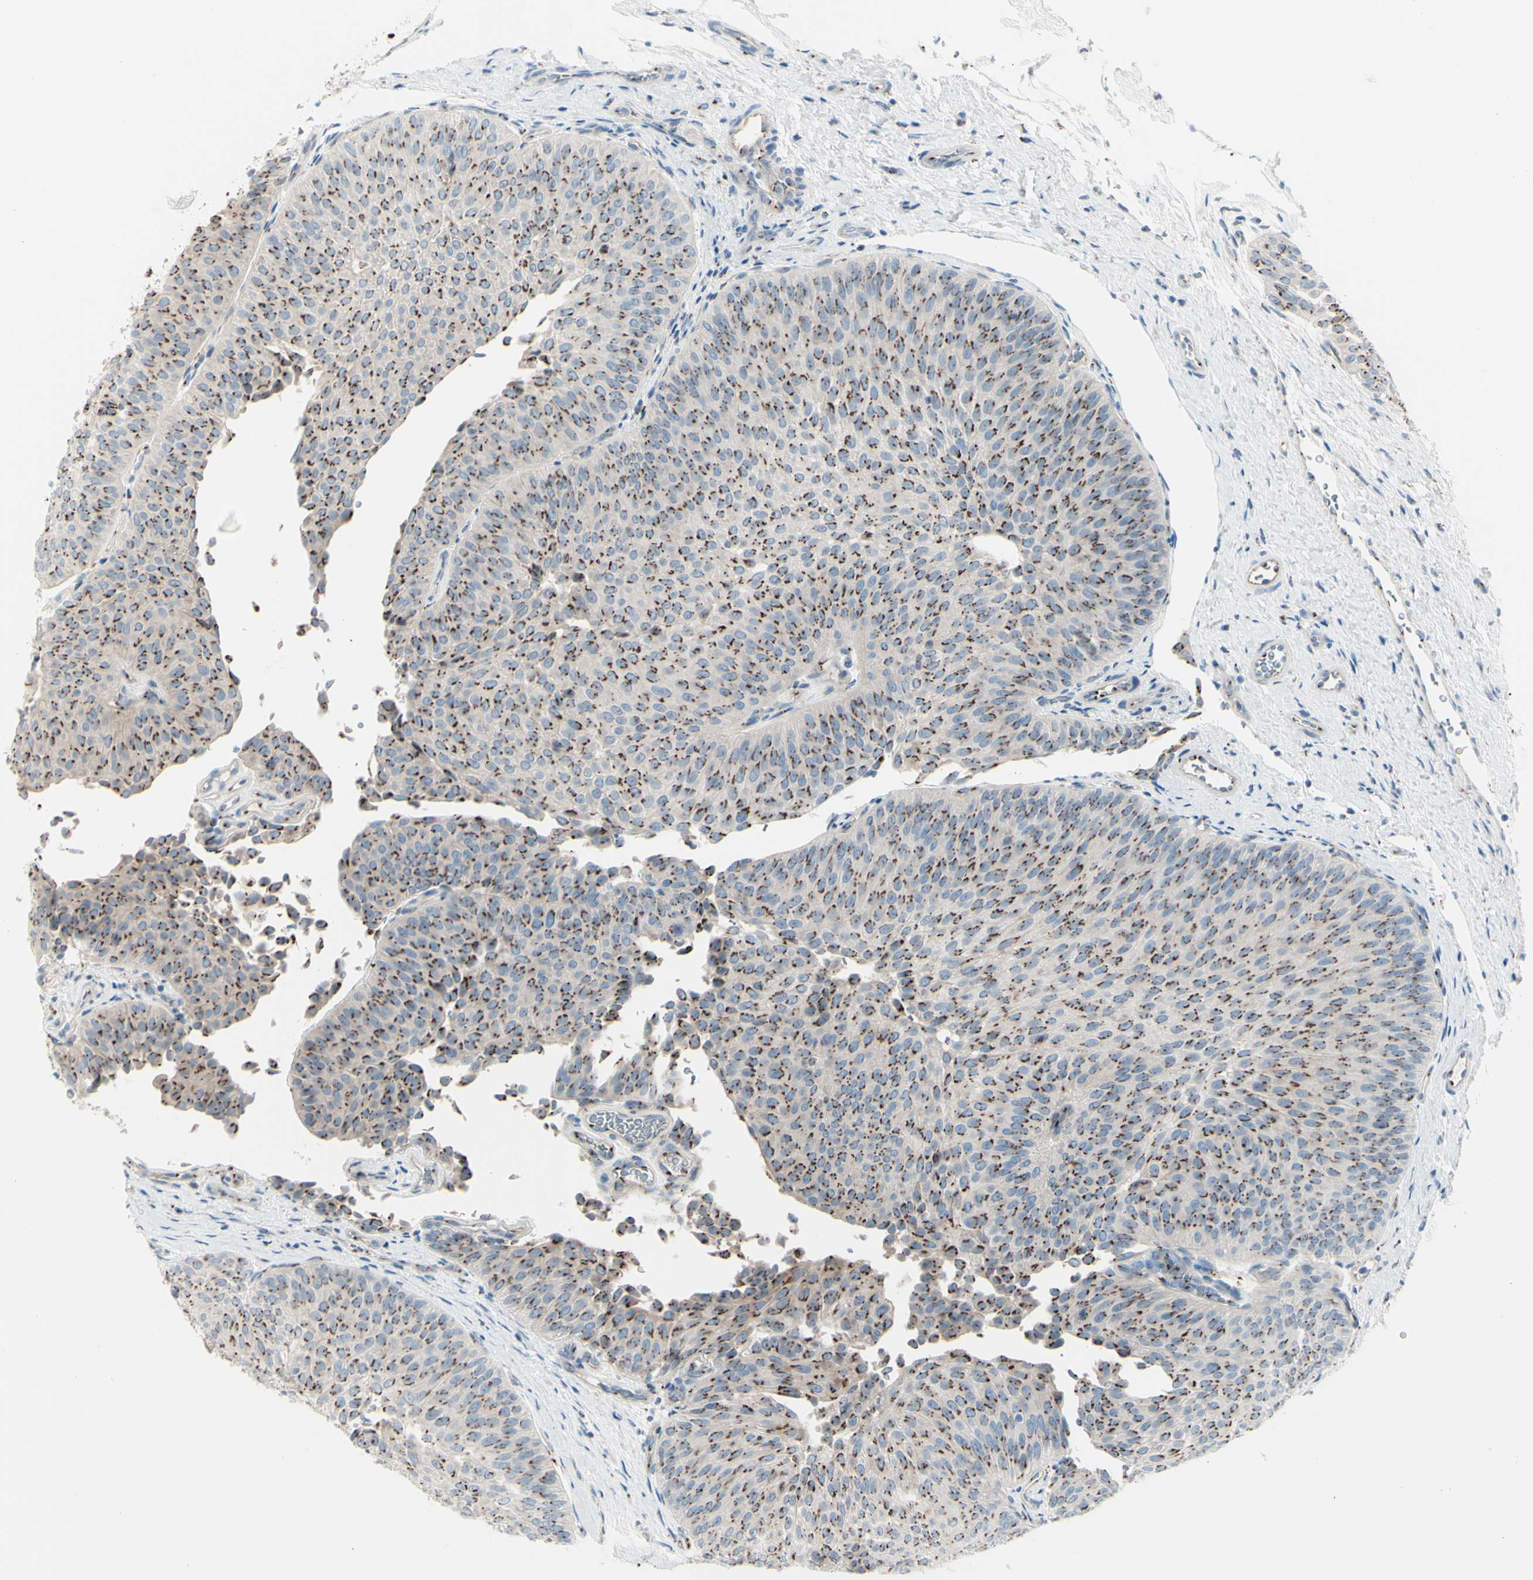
{"staining": {"intensity": "strong", "quantity": ">75%", "location": "cytoplasmic/membranous"}, "tissue": "urothelial cancer", "cell_type": "Tumor cells", "image_type": "cancer", "snomed": [{"axis": "morphology", "description": "Urothelial carcinoma, Low grade"}, {"axis": "topography", "description": "Urinary bladder"}], "caption": "A micrograph of urothelial carcinoma (low-grade) stained for a protein demonstrates strong cytoplasmic/membranous brown staining in tumor cells.", "gene": "B4GALT1", "patient": {"sex": "female", "age": 60}}